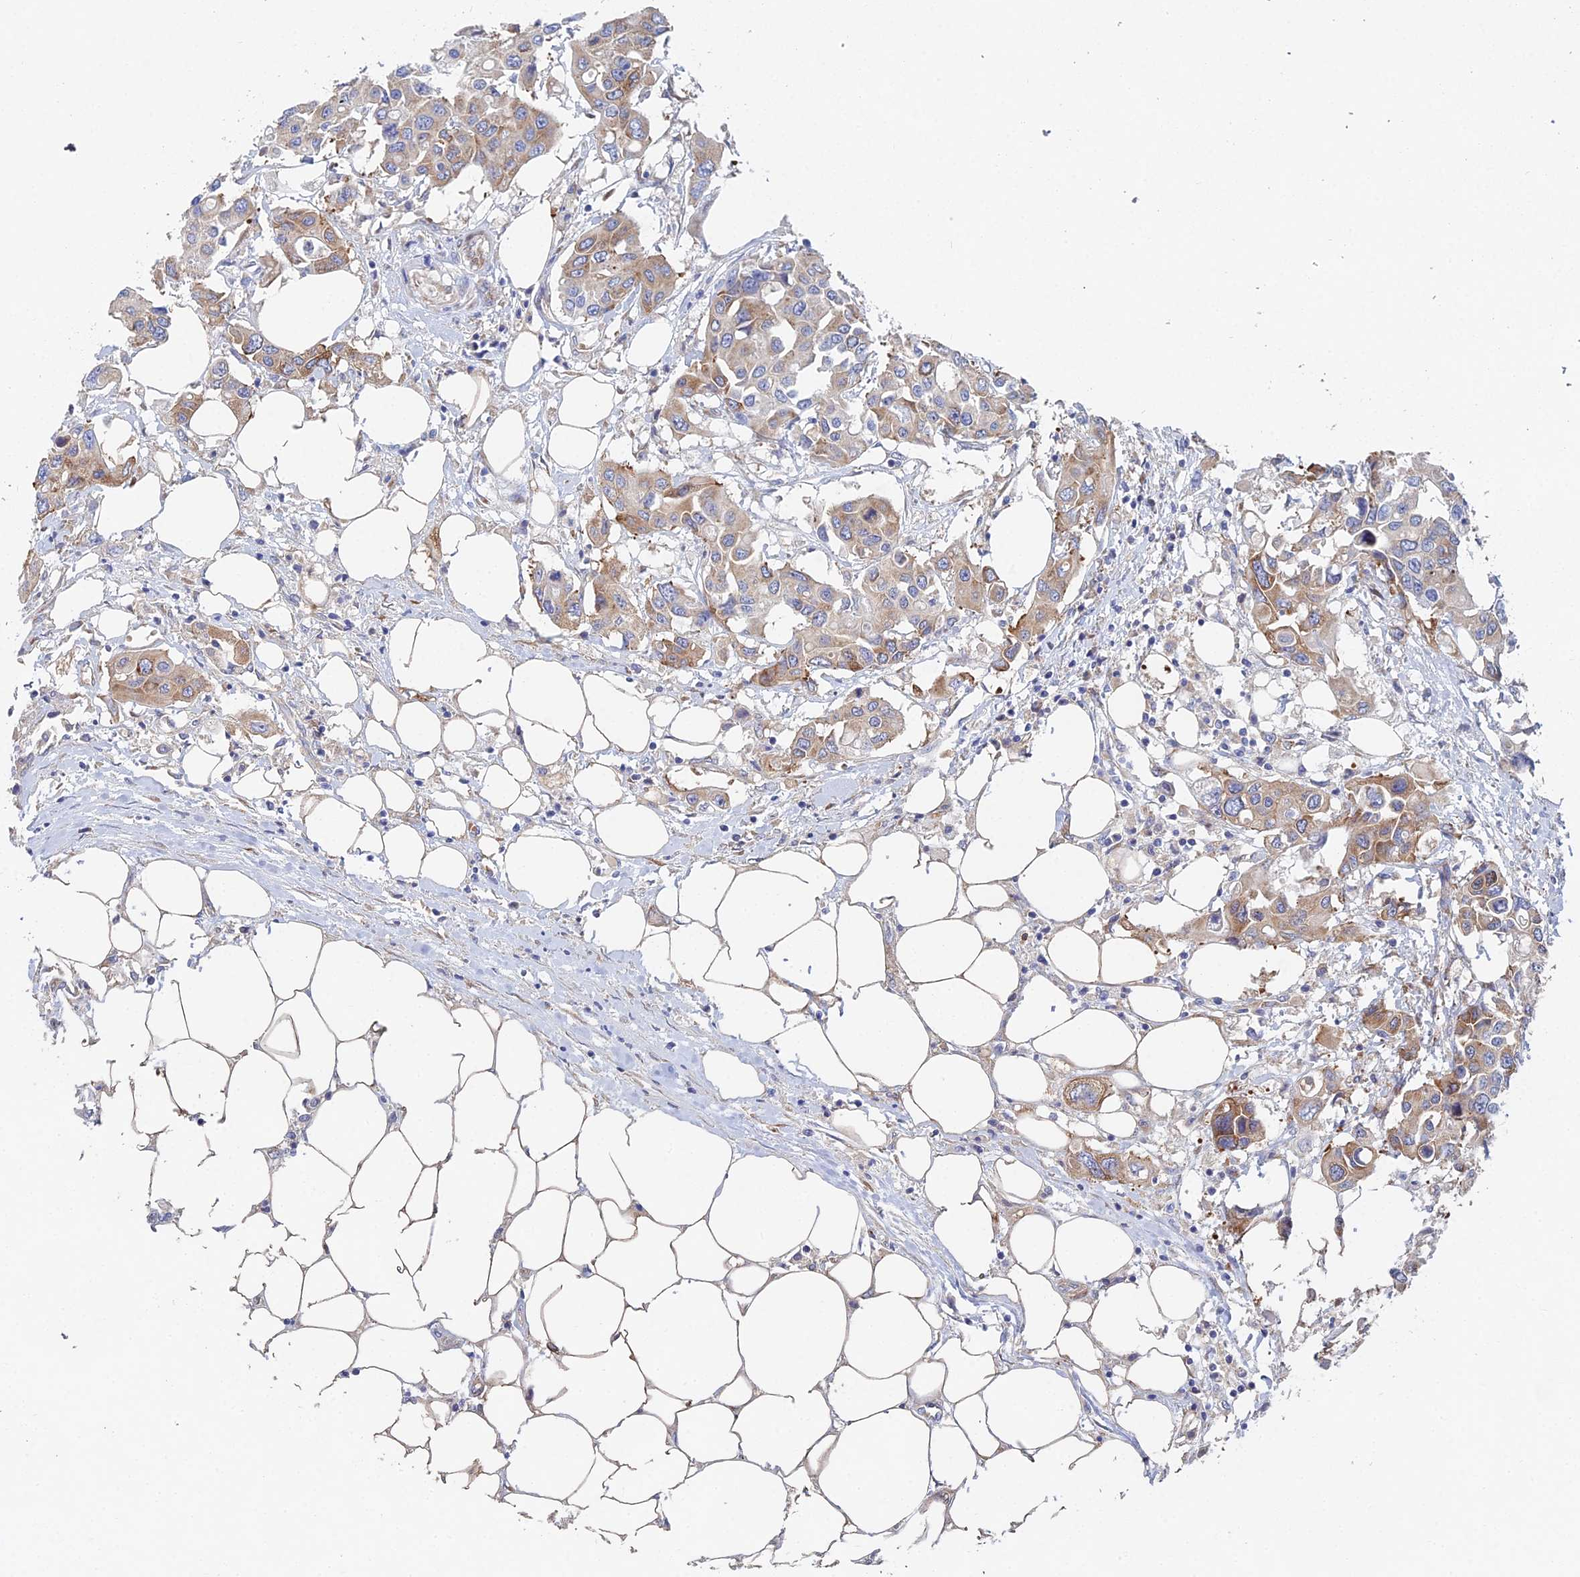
{"staining": {"intensity": "weak", "quantity": ">75%", "location": "cytoplasmic/membranous"}, "tissue": "colorectal cancer", "cell_type": "Tumor cells", "image_type": "cancer", "snomed": [{"axis": "morphology", "description": "Adenocarcinoma, NOS"}, {"axis": "topography", "description": "Colon"}], "caption": "The histopathology image reveals a brown stain indicating the presence of a protein in the cytoplasmic/membranous of tumor cells in adenocarcinoma (colorectal). The protein is shown in brown color, while the nuclei are stained blue.", "gene": "ELOF1", "patient": {"sex": "male", "age": 77}}